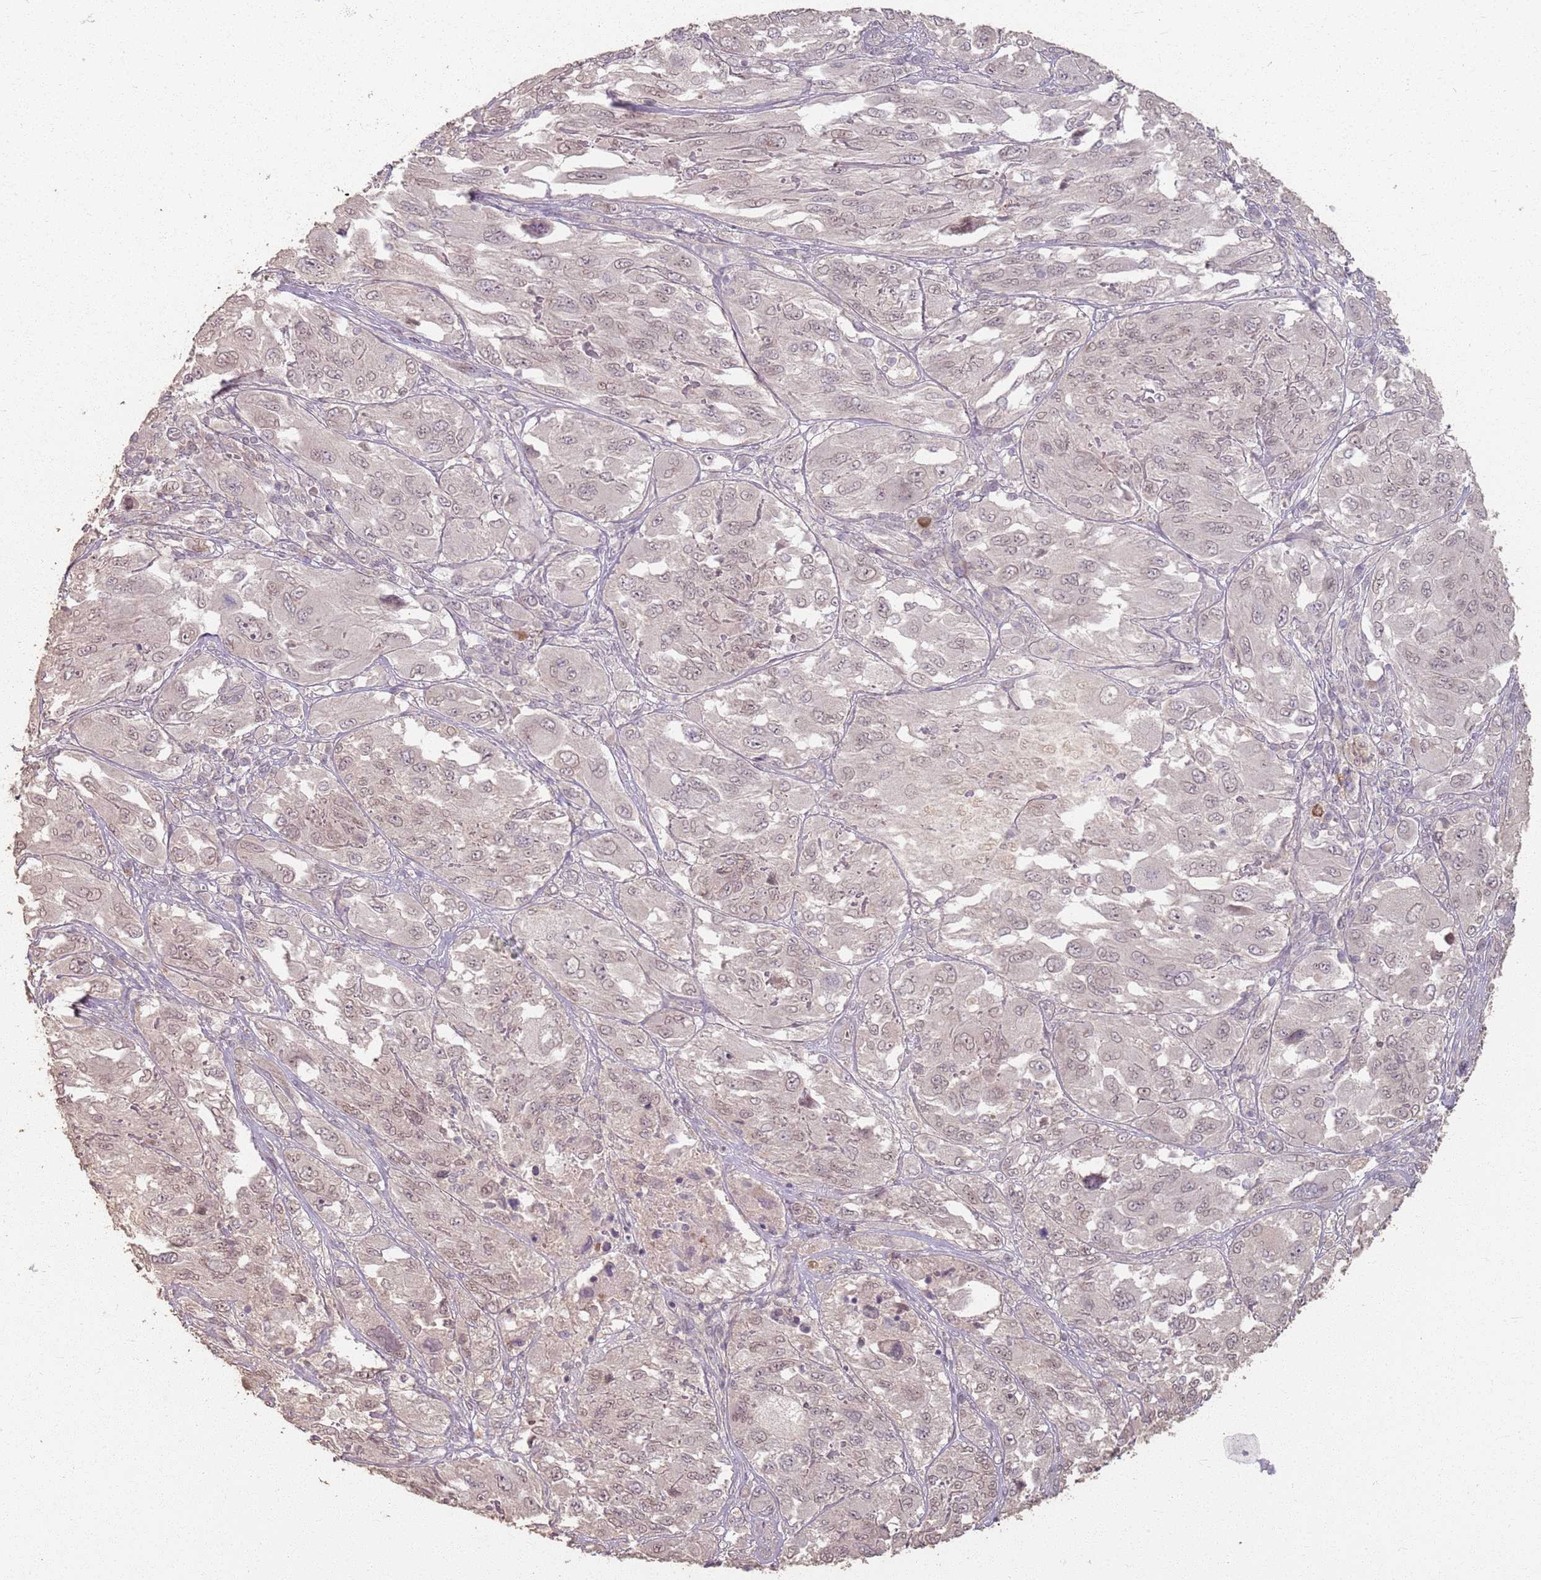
{"staining": {"intensity": "weak", "quantity": "25%-75%", "location": "nuclear"}, "tissue": "melanoma", "cell_type": "Tumor cells", "image_type": "cancer", "snomed": [{"axis": "morphology", "description": "Malignant melanoma, NOS"}, {"axis": "topography", "description": "Skin"}], "caption": "Malignant melanoma stained with a brown dye displays weak nuclear positive positivity in about 25%-75% of tumor cells.", "gene": "CCDC168", "patient": {"sex": "female", "age": 91}}